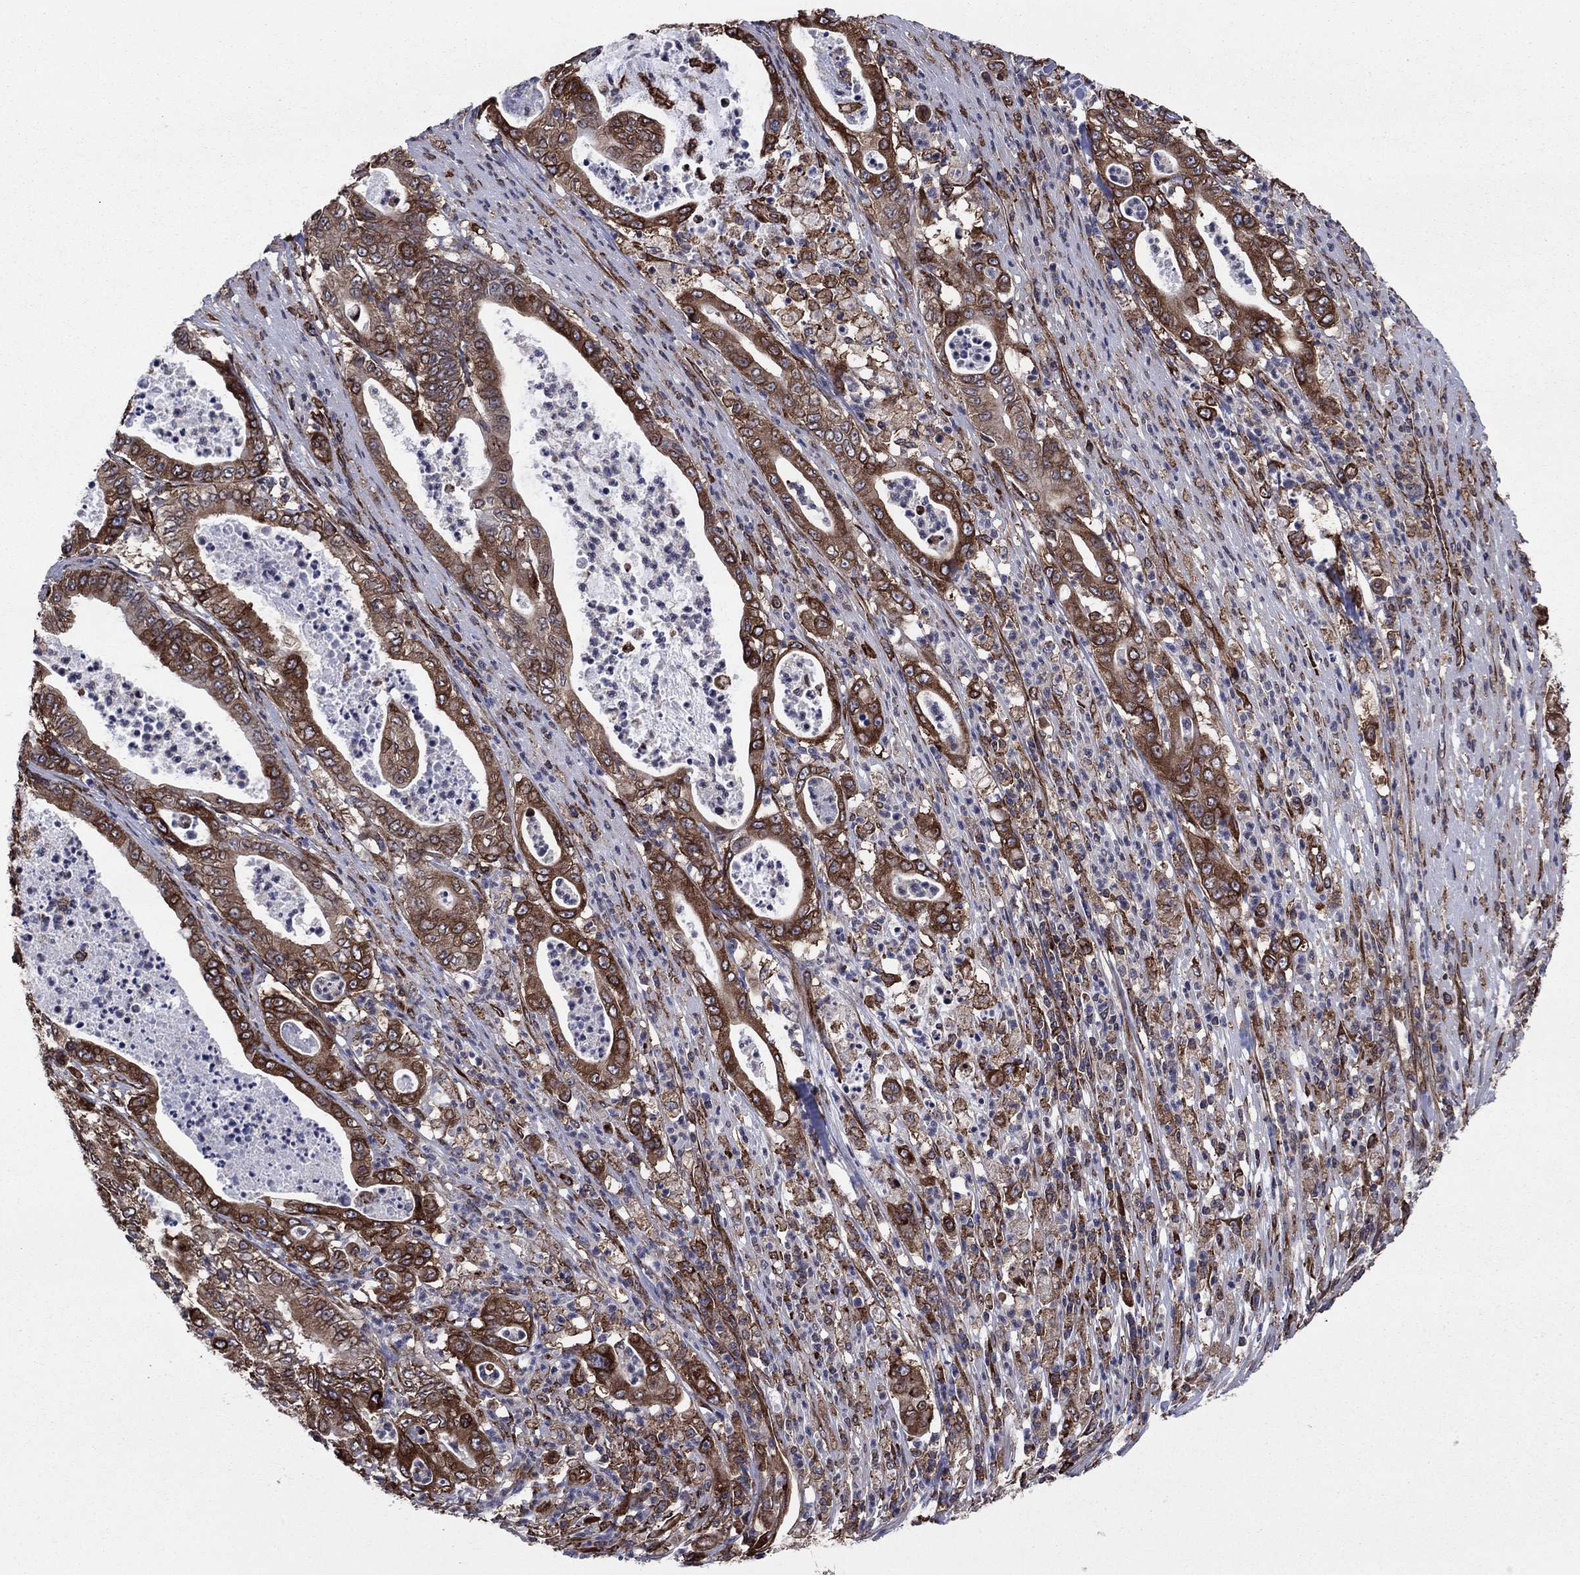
{"staining": {"intensity": "strong", "quantity": ">75%", "location": "cytoplasmic/membranous"}, "tissue": "pancreatic cancer", "cell_type": "Tumor cells", "image_type": "cancer", "snomed": [{"axis": "morphology", "description": "Adenocarcinoma, NOS"}, {"axis": "topography", "description": "Pancreas"}], "caption": "Protein staining demonstrates strong cytoplasmic/membranous expression in approximately >75% of tumor cells in pancreatic cancer.", "gene": "YBX1", "patient": {"sex": "male", "age": 71}}